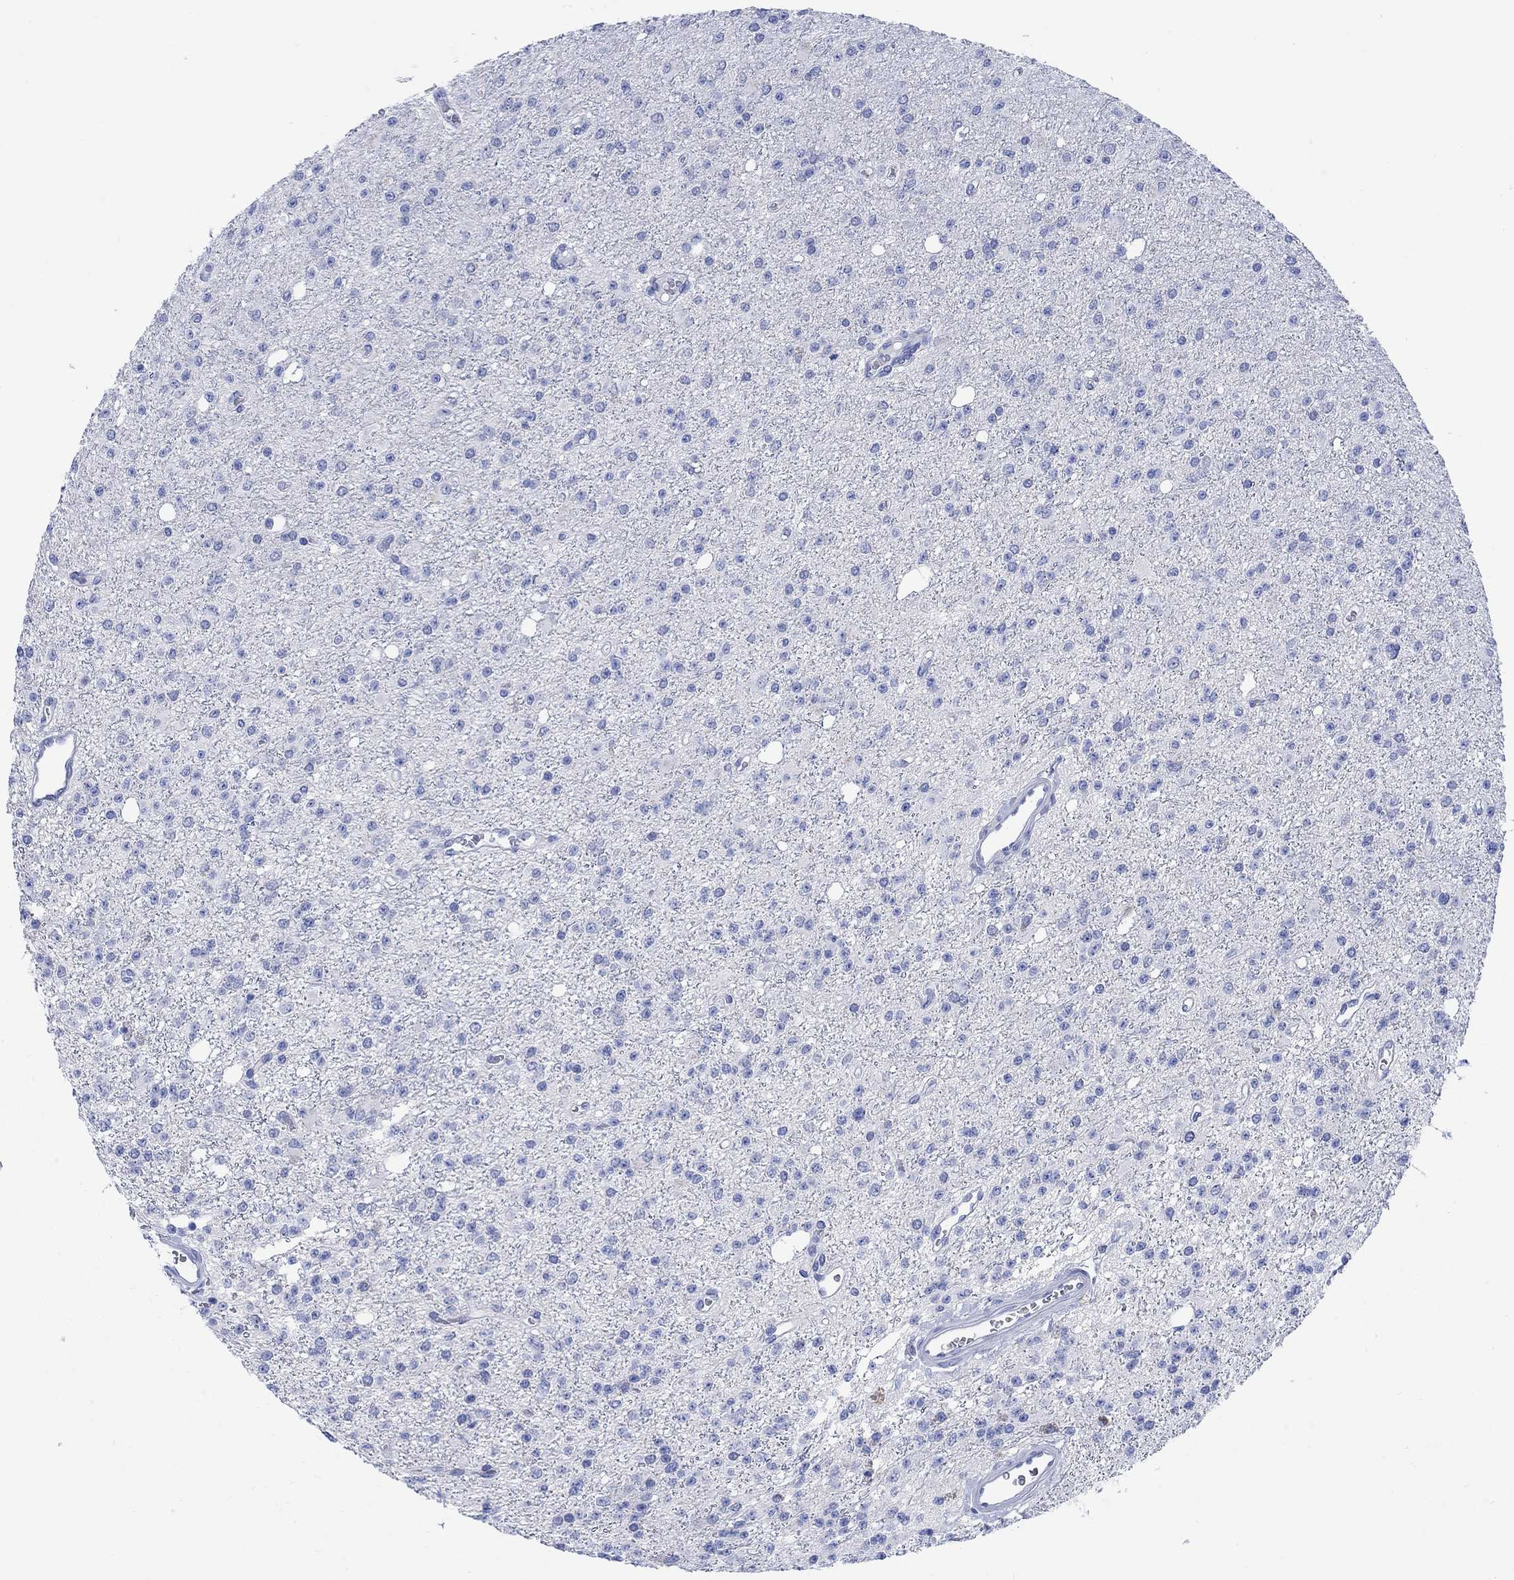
{"staining": {"intensity": "negative", "quantity": "none", "location": "none"}, "tissue": "glioma", "cell_type": "Tumor cells", "image_type": "cancer", "snomed": [{"axis": "morphology", "description": "Glioma, malignant, Low grade"}, {"axis": "topography", "description": "Brain"}], "caption": "The image reveals no staining of tumor cells in malignant low-grade glioma. (DAB immunohistochemistry (IHC) with hematoxylin counter stain).", "gene": "MYL1", "patient": {"sex": "female", "age": 45}}